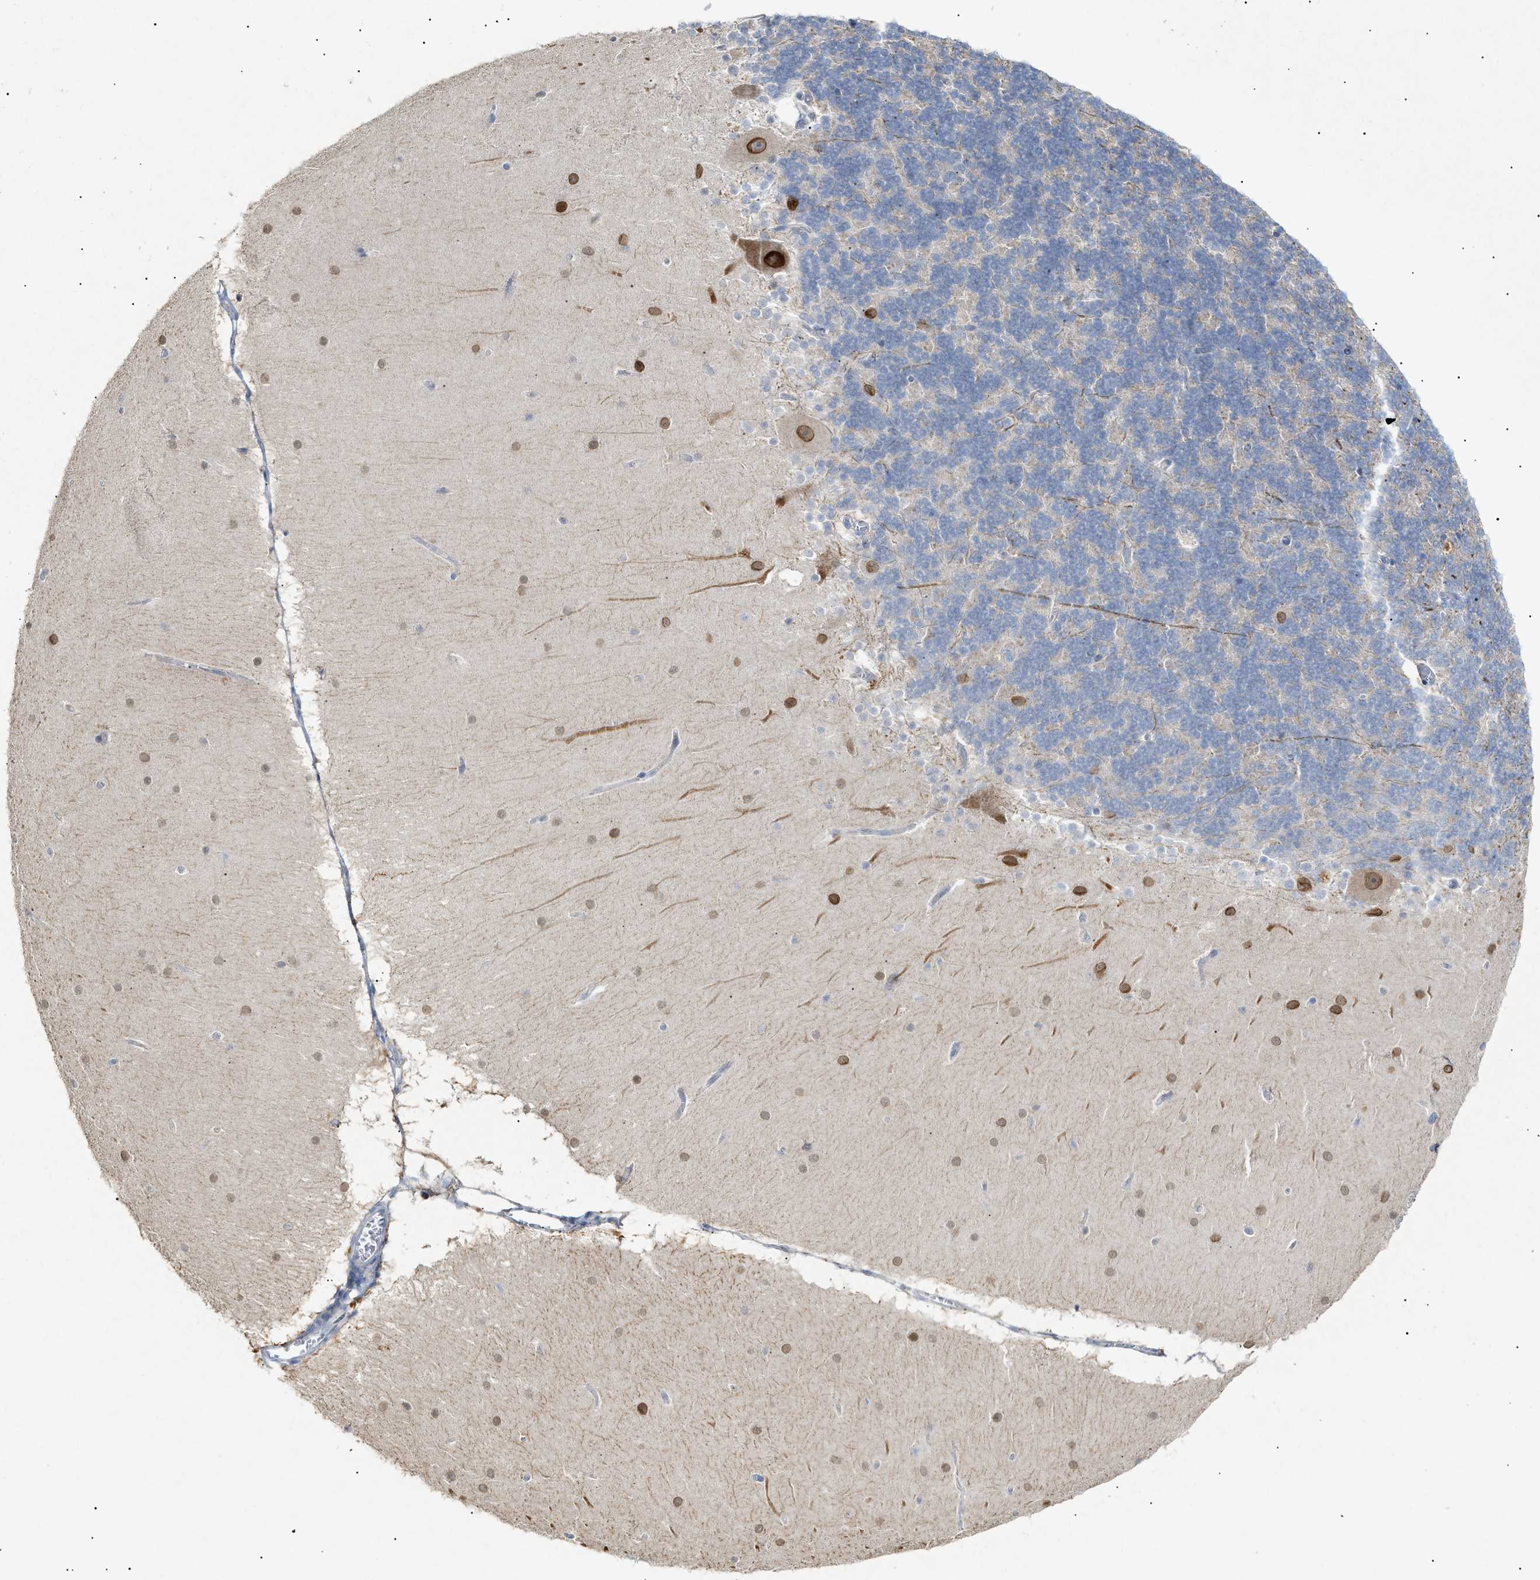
{"staining": {"intensity": "negative", "quantity": "none", "location": "none"}, "tissue": "cerebellum", "cell_type": "Cells in granular layer", "image_type": "normal", "snomed": [{"axis": "morphology", "description": "Normal tissue, NOS"}, {"axis": "topography", "description": "Cerebellum"}], "caption": "Immunohistochemical staining of normal human cerebellum demonstrates no significant expression in cells in granular layer.", "gene": "SLC25A31", "patient": {"sex": "female", "age": 19}}